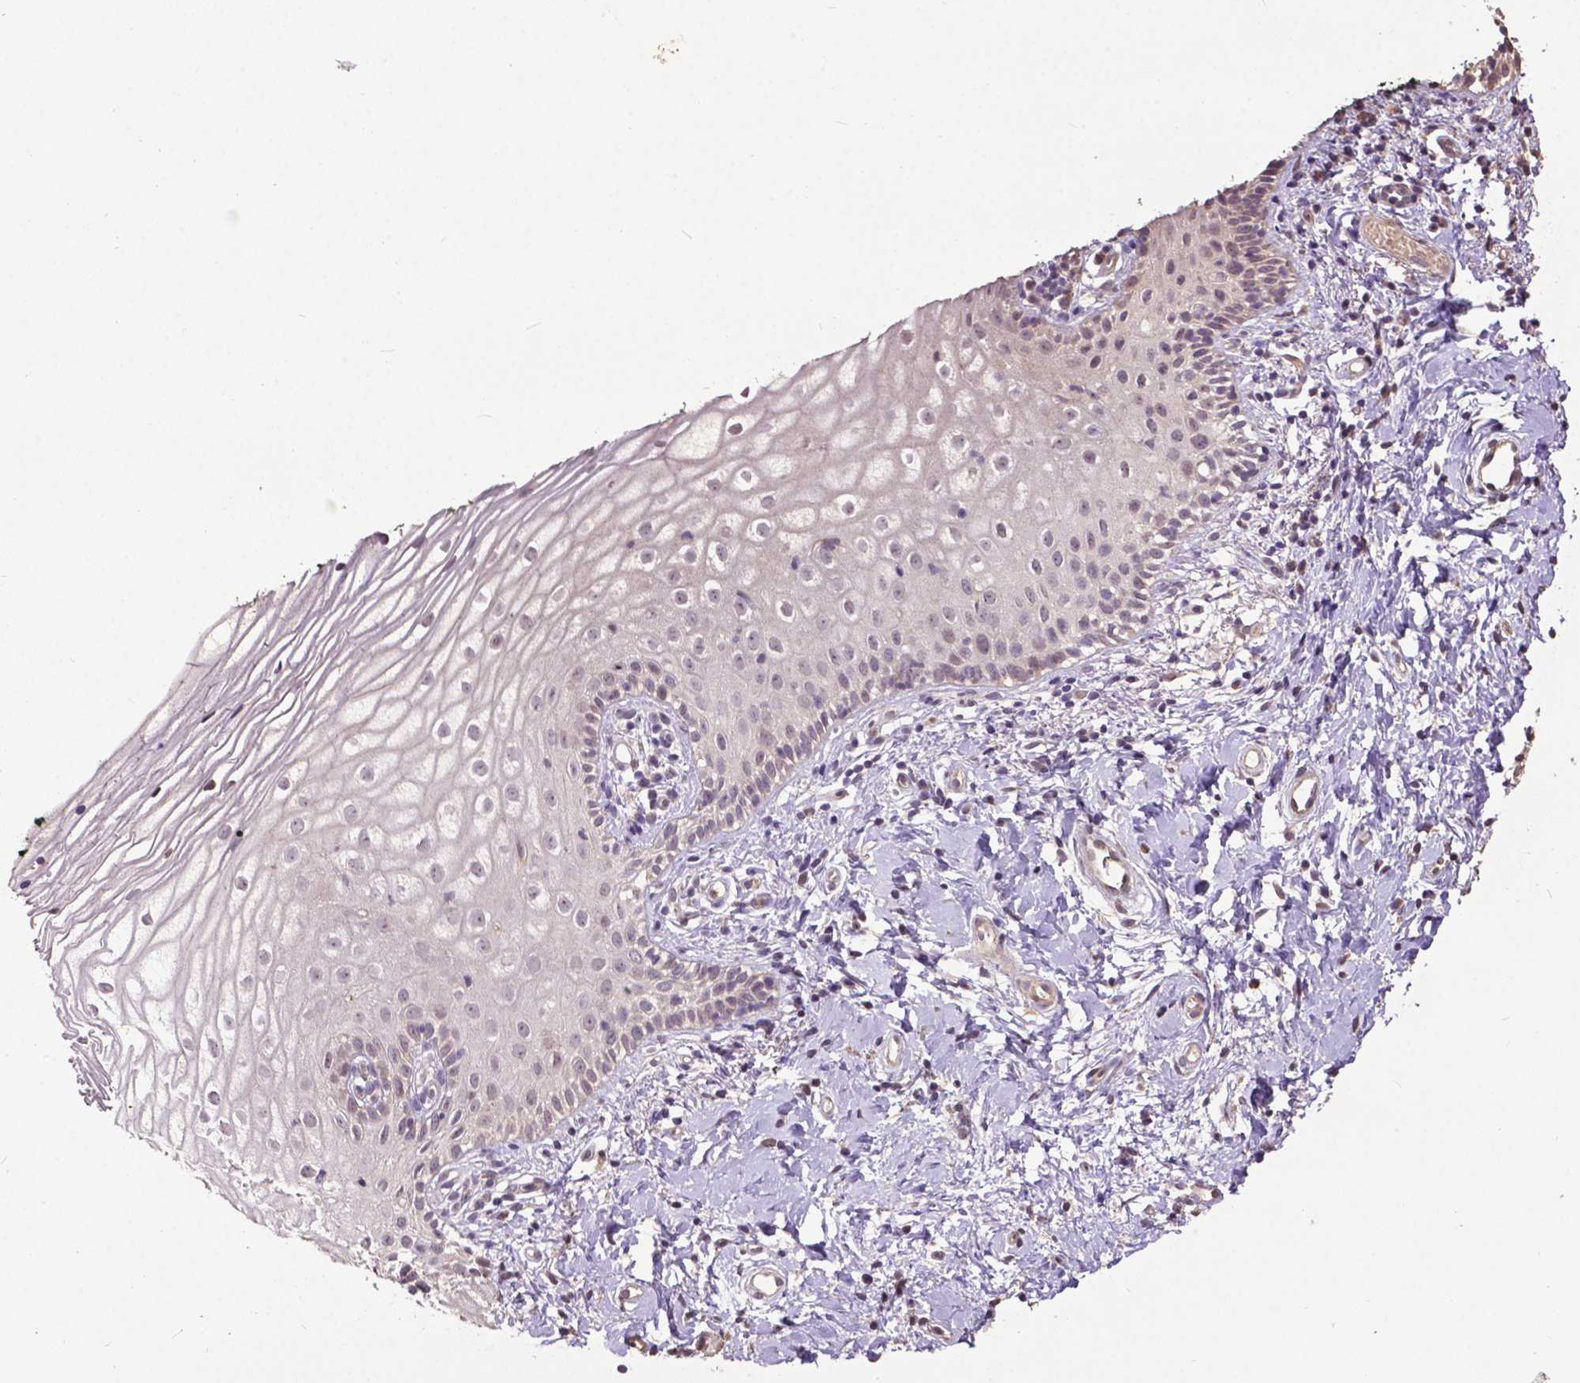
{"staining": {"intensity": "negative", "quantity": "none", "location": "none"}, "tissue": "vagina", "cell_type": "Squamous epithelial cells", "image_type": "normal", "snomed": [{"axis": "morphology", "description": "Normal tissue, NOS"}, {"axis": "topography", "description": "Vagina"}], "caption": "The immunohistochemistry histopathology image has no significant staining in squamous epithelial cells of vagina.", "gene": "GLRA2", "patient": {"sex": "female", "age": 47}}